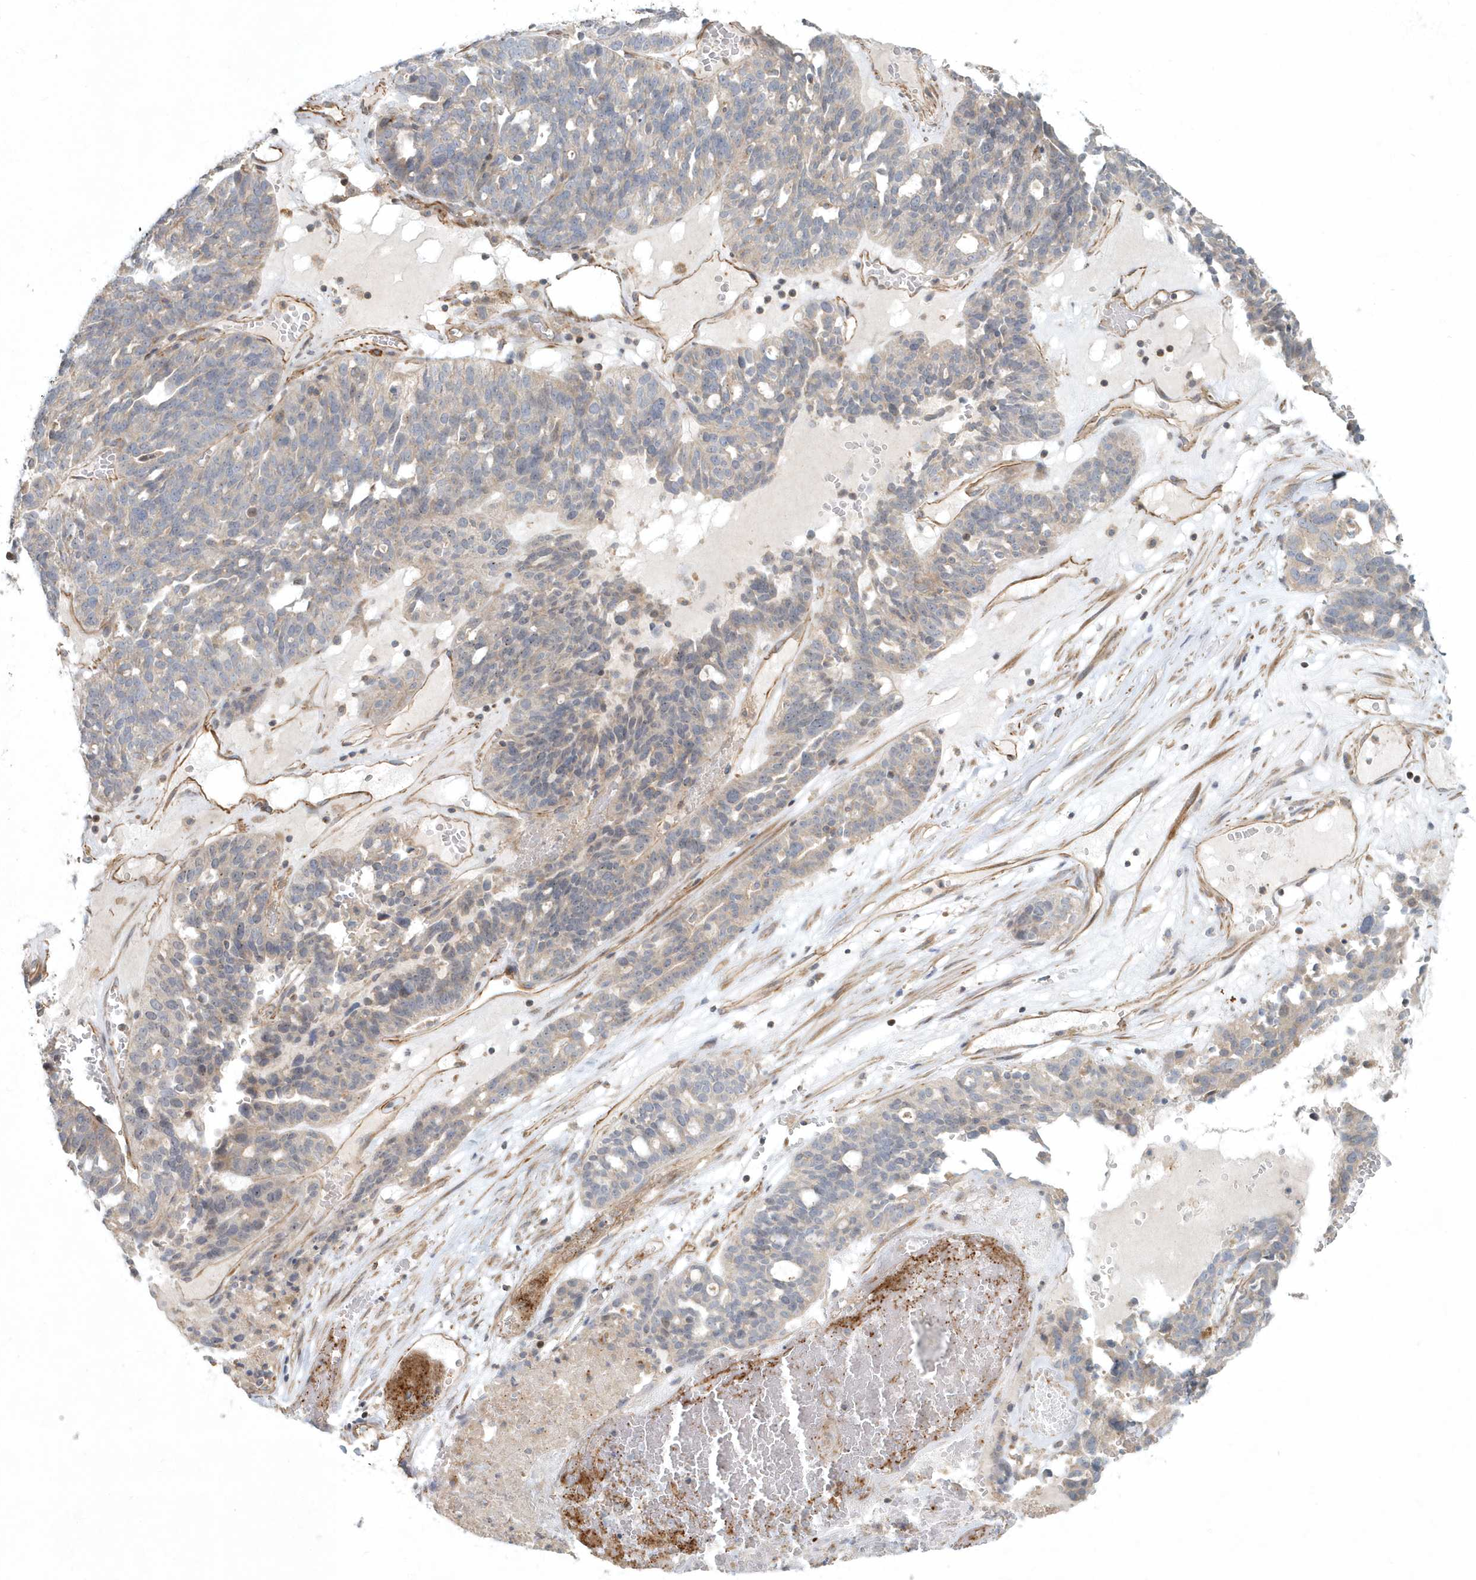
{"staining": {"intensity": "negative", "quantity": "none", "location": "none"}, "tissue": "ovarian cancer", "cell_type": "Tumor cells", "image_type": "cancer", "snomed": [{"axis": "morphology", "description": "Cystadenocarcinoma, serous, NOS"}, {"axis": "topography", "description": "Ovary"}], "caption": "Tumor cells are negative for protein expression in human ovarian cancer (serous cystadenocarcinoma). Nuclei are stained in blue.", "gene": "ARHGEF38", "patient": {"sex": "female", "age": 59}}